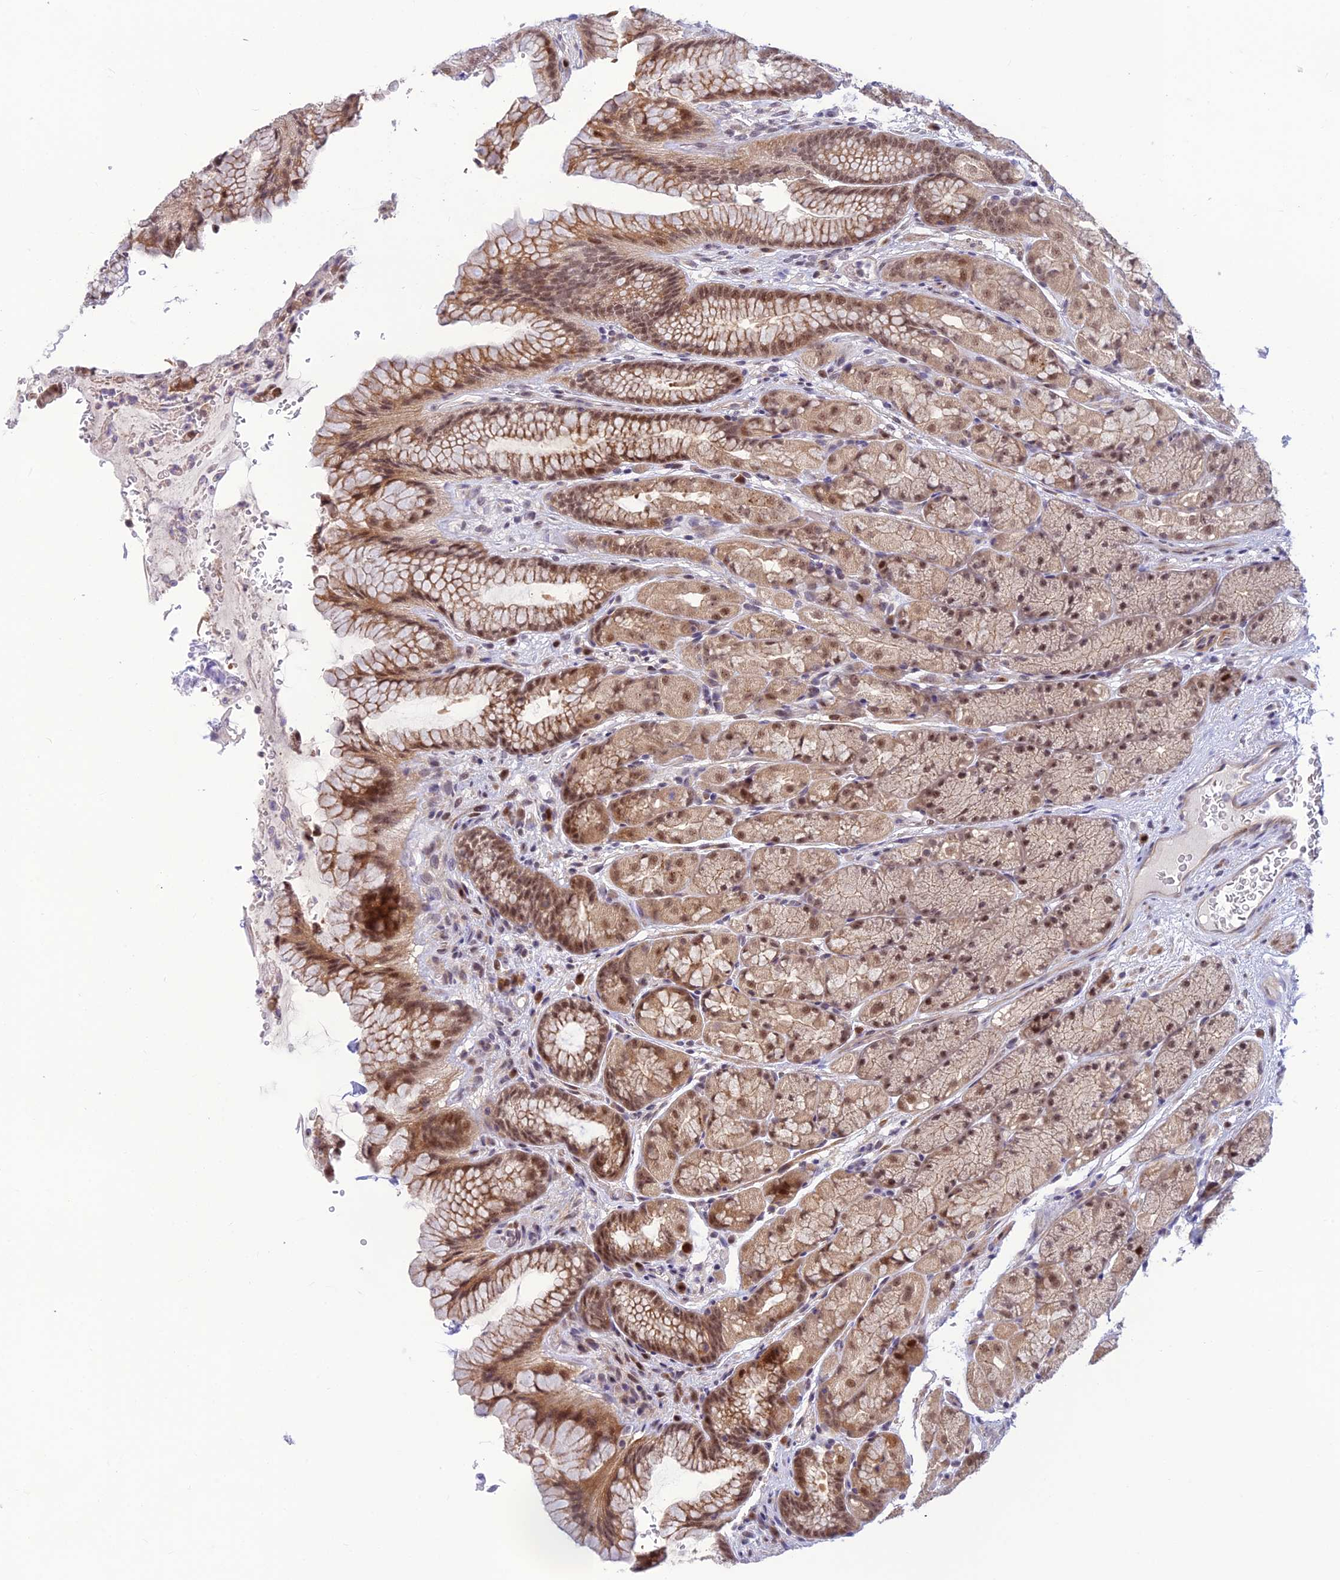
{"staining": {"intensity": "moderate", "quantity": ">75%", "location": "cytoplasmic/membranous,nuclear"}, "tissue": "stomach", "cell_type": "Glandular cells", "image_type": "normal", "snomed": [{"axis": "morphology", "description": "Normal tissue, NOS"}, {"axis": "topography", "description": "Stomach"}], "caption": "Immunohistochemistry (IHC) micrograph of unremarkable stomach: stomach stained using immunohistochemistry (IHC) demonstrates medium levels of moderate protein expression localized specifically in the cytoplasmic/membranous,nuclear of glandular cells, appearing as a cytoplasmic/membranous,nuclear brown color.", "gene": "ASPDH", "patient": {"sex": "male", "age": 63}}